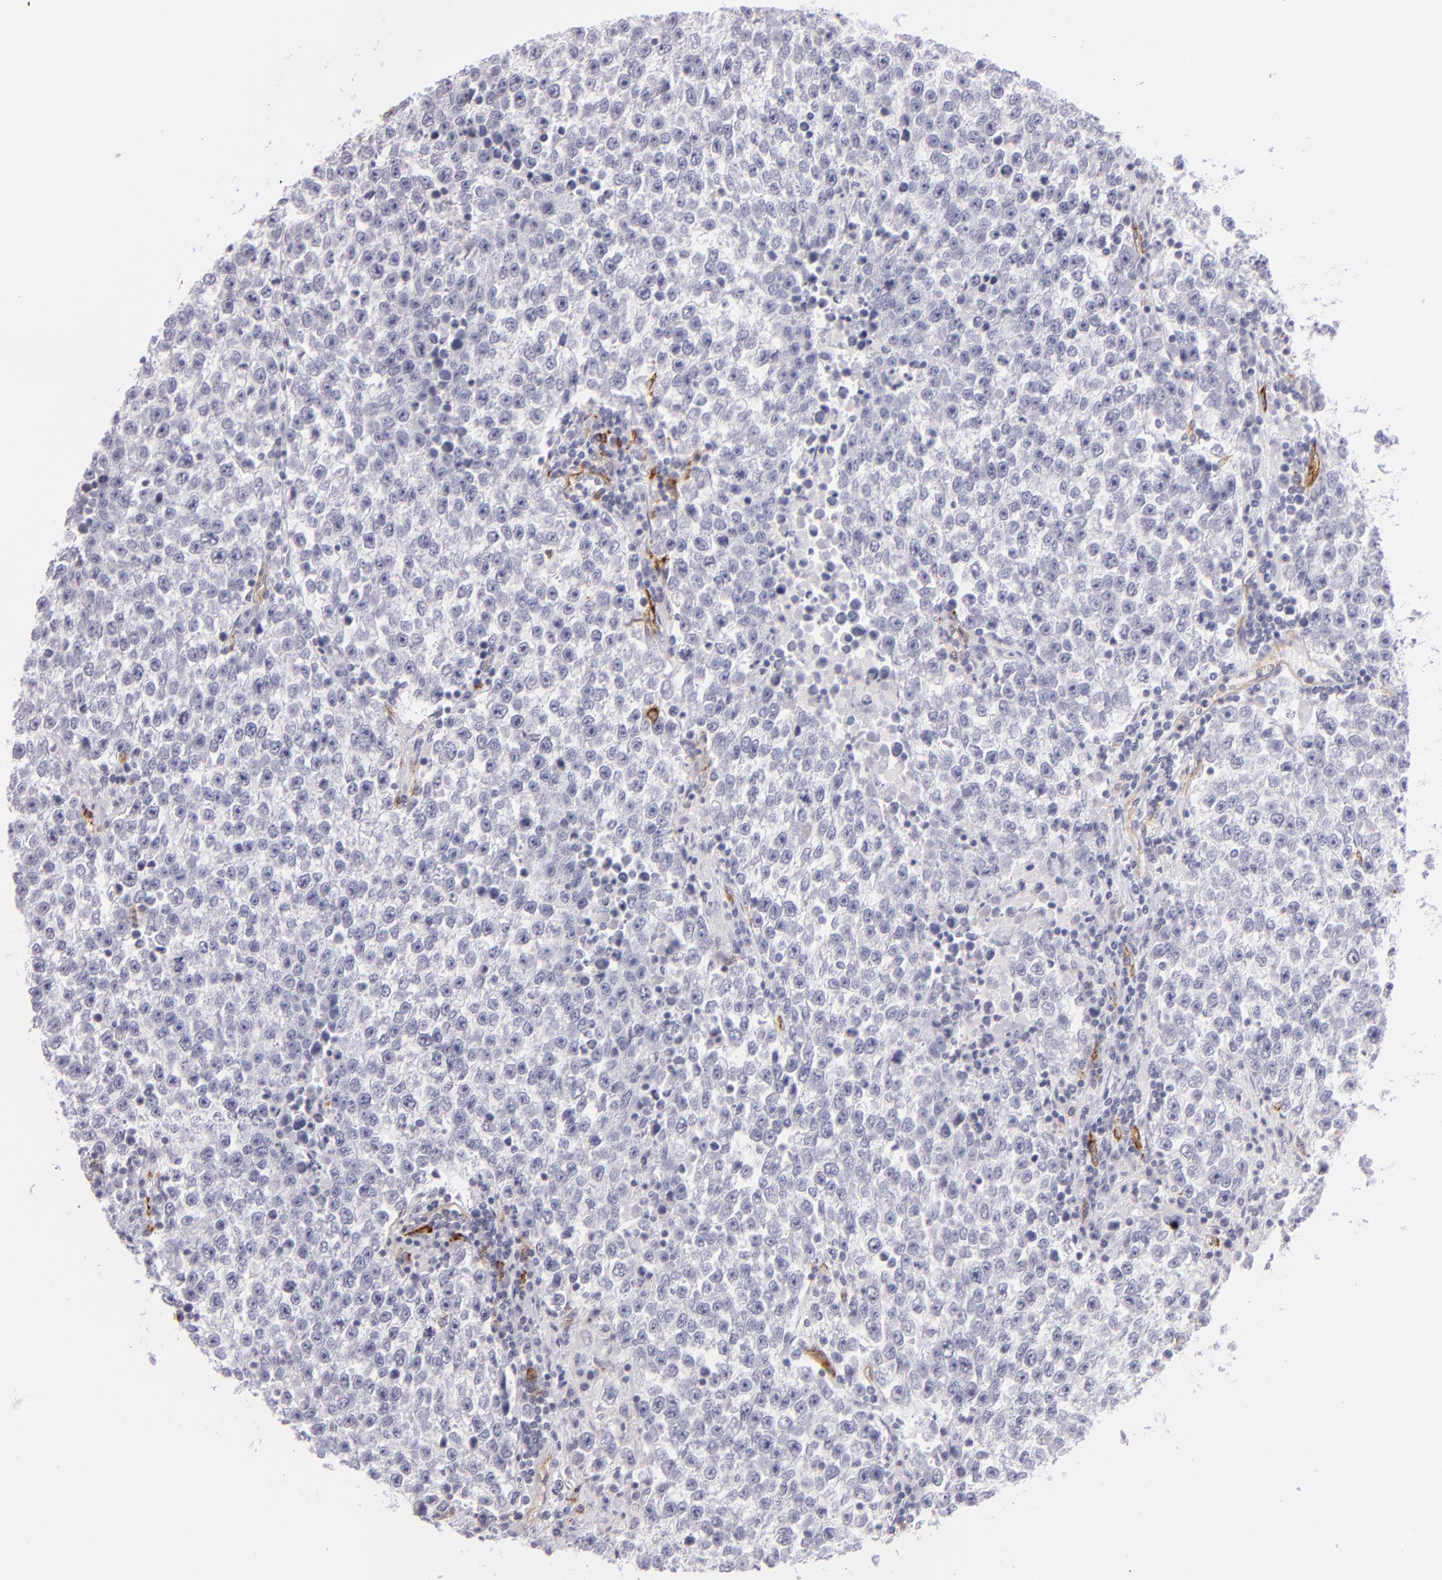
{"staining": {"intensity": "negative", "quantity": "none", "location": "none"}, "tissue": "testis cancer", "cell_type": "Tumor cells", "image_type": "cancer", "snomed": [{"axis": "morphology", "description": "Seminoma, NOS"}, {"axis": "topography", "description": "Testis"}], "caption": "Photomicrograph shows no protein staining in tumor cells of testis cancer (seminoma) tissue.", "gene": "THBD", "patient": {"sex": "male", "age": 36}}